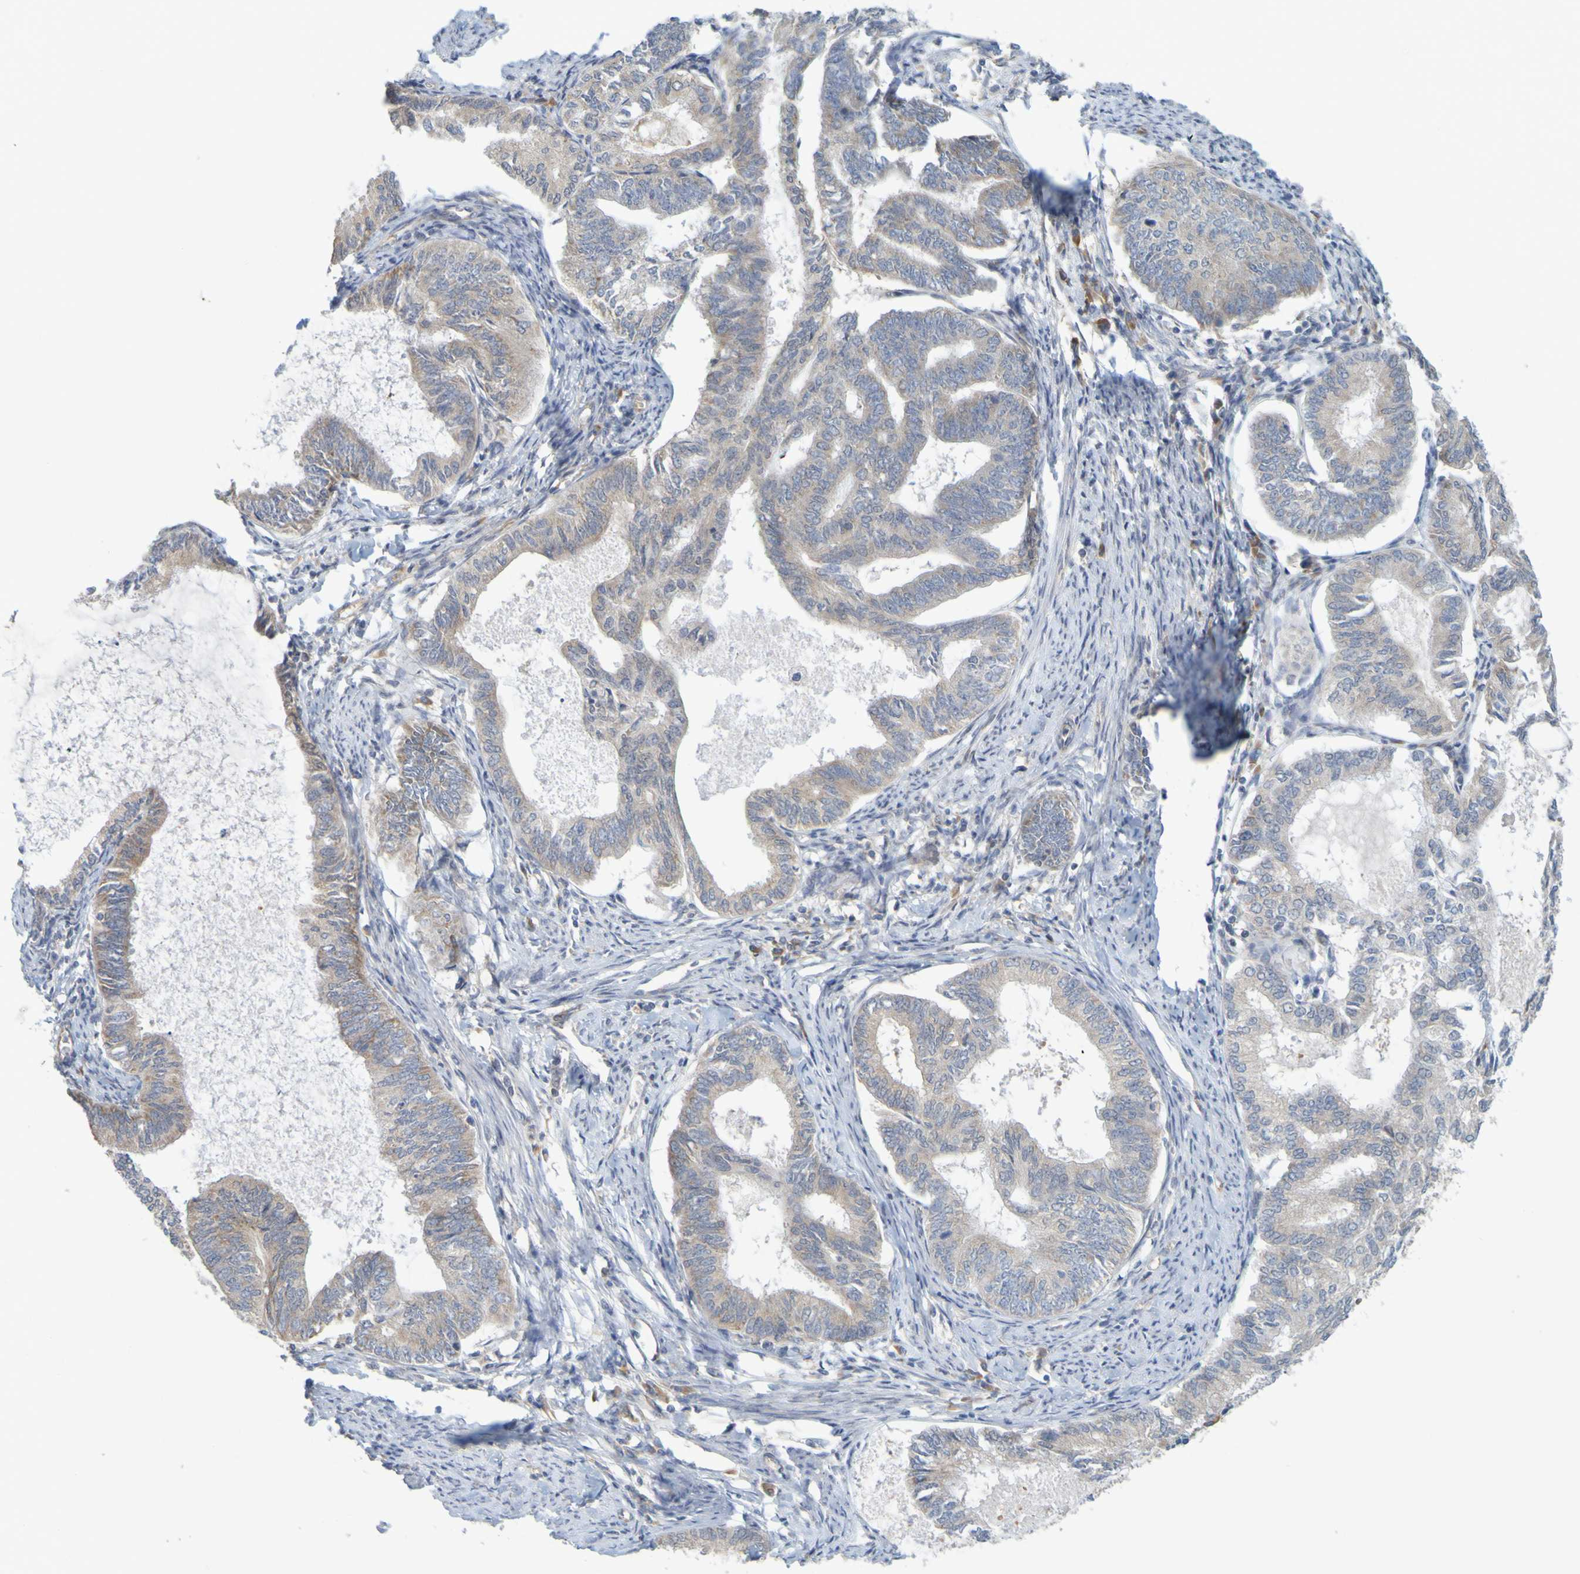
{"staining": {"intensity": "weak", "quantity": ">75%", "location": "cytoplasmic/membranous"}, "tissue": "endometrial cancer", "cell_type": "Tumor cells", "image_type": "cancer", "snomed": [{"axis": "morphology", "description": "Adenocarcinoma, NOS"}, {"axis": "topography", "description": "Endometrium"}], "caption": "Adenocarcinoma (endometrial) stained with immunohistochemistry (IHC) displays weak cytoplasmic/membranous positivity in approximately >75% of tumor cells.", "gene": "MOGS", "patient": {"sex": "female", "age": 86}}